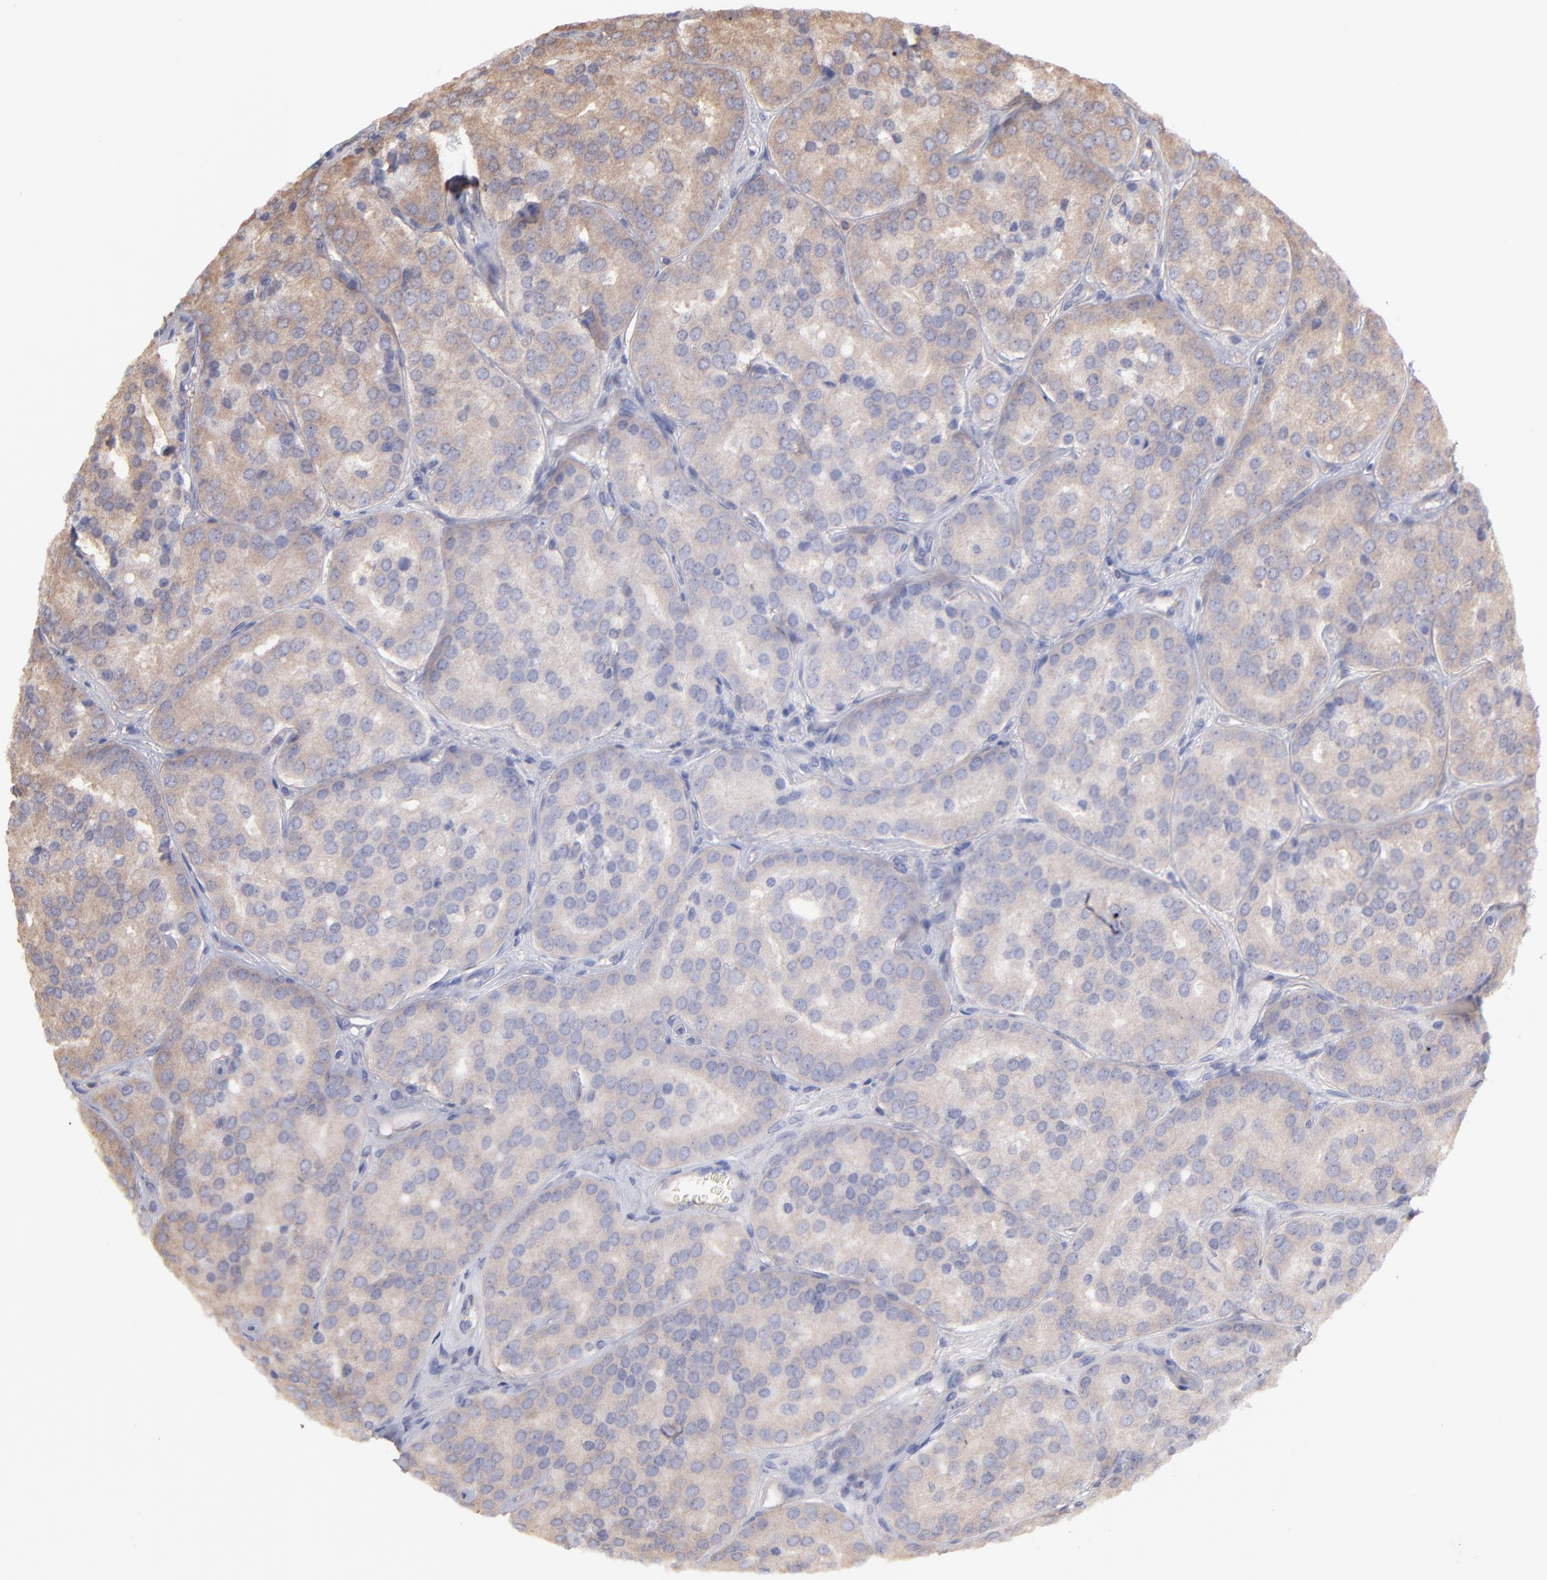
{"staining": {"intensity": "weak", "quantity": "25%-75%", "location": "cytoplasmic/membranous"}, "tissue": "prostate cancer", "cell_type": "Tumor cells", "image_type": "cancer", "snomed": [{"axis": "morphology", "description": "Adenocarcinoma, High grade"}, {"axis": "topography", "description": "Prostate"}], "caption": "Human prostate cancer stained for a protein (brown) exhibits weak cytoplasmic/membranous positive expression in approximately 25%-75% of tumor cells.", "gene": "MAP2K2", "patient": {"sex": "male", "age": 64}}